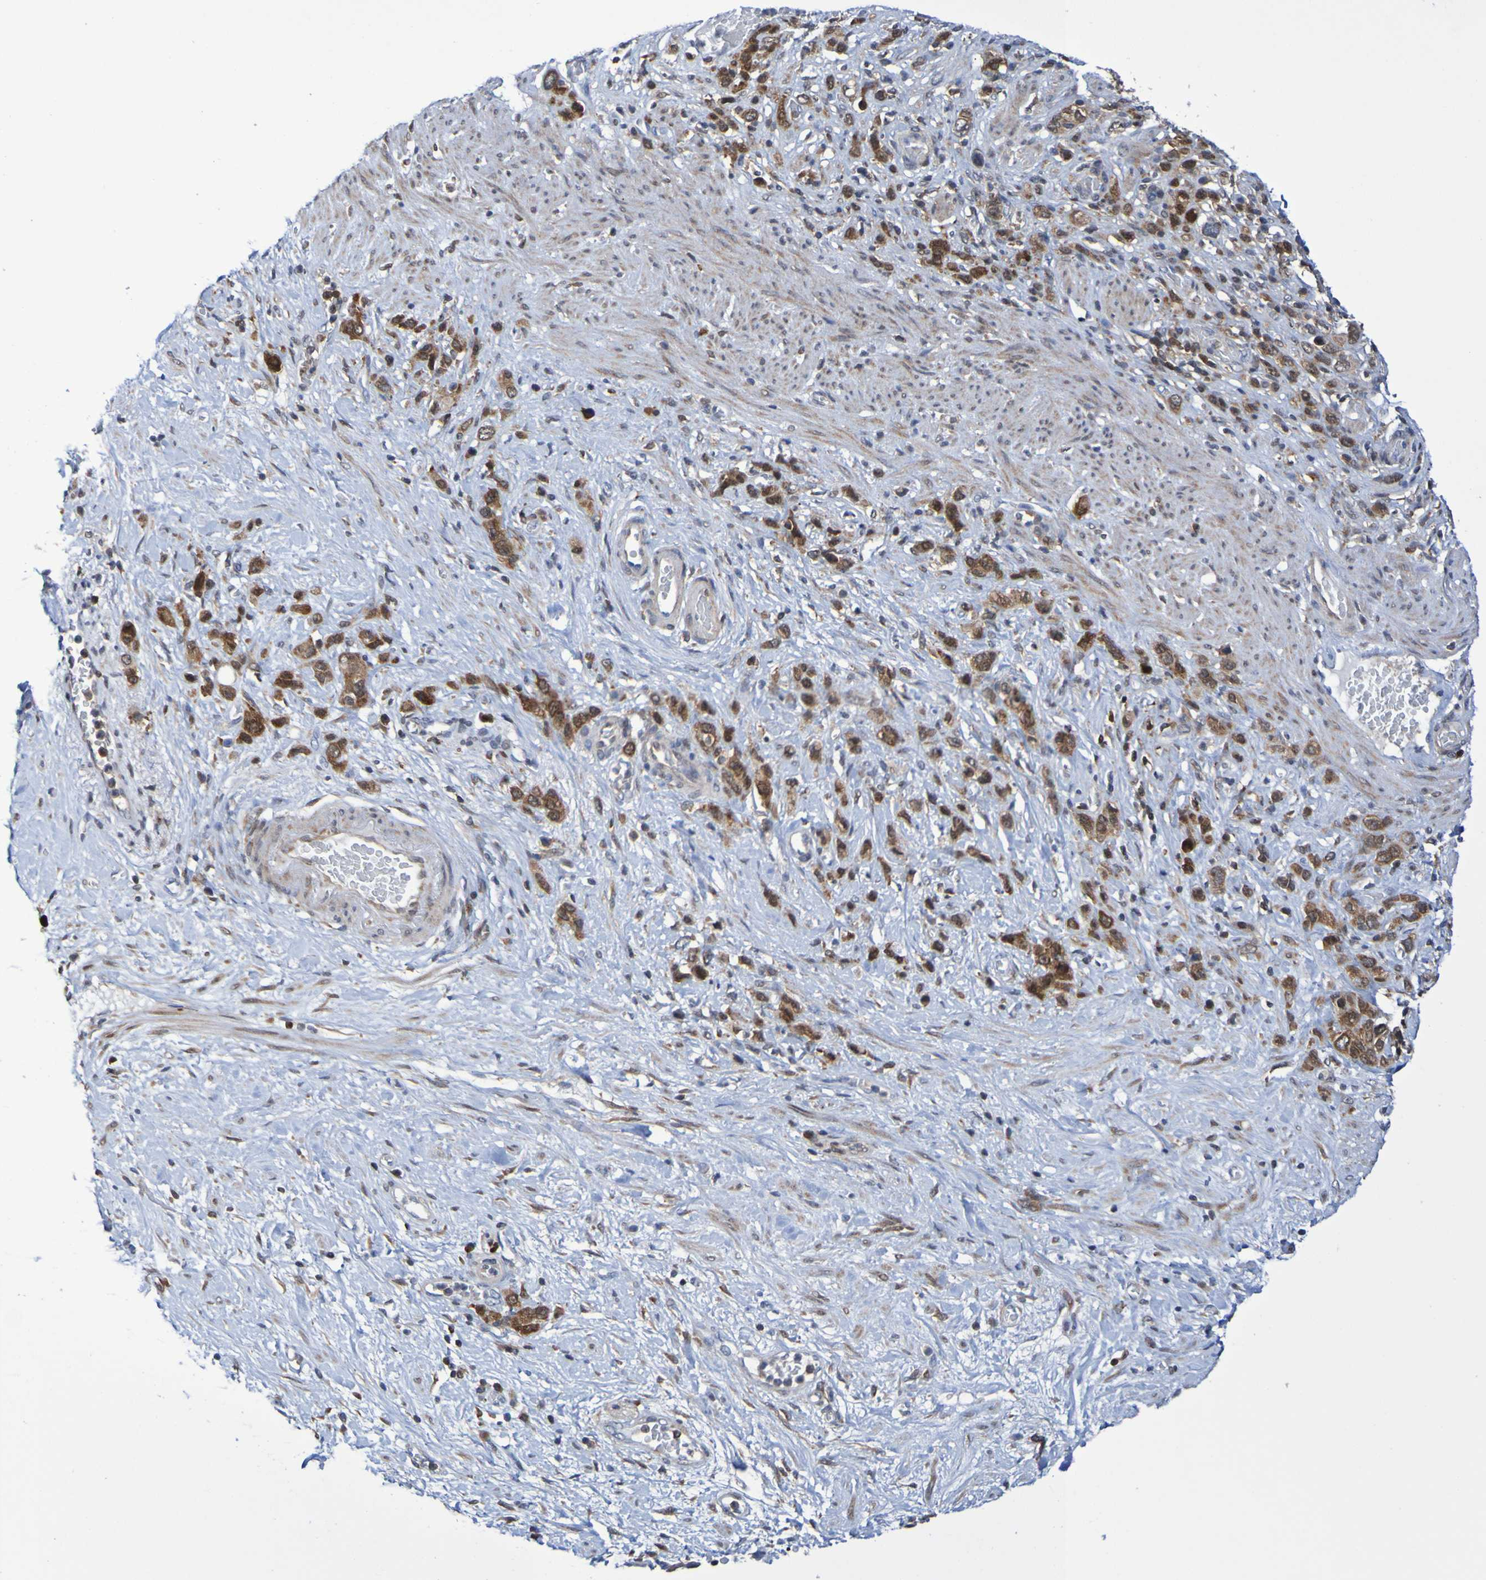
{"staining": {"intensity": "strong", "quantity": ">75%", "location": "cytoplasmic/membranous"}, "tissue": "stomach cancer", "cell_type": "Tumor cells", "image_type": "cancer", "snomed": [{"axis": "morphology", "description": "Adenocarcinoma, NOS"}, {"axis": "morphology", "description": "Adenocarcinoma, High grade"}, {"axis": "topography", "description": "Stomach, upper"}, {"axis": "topography", "description": "Stomach, lower"}], "caption": "IHC of stomach cancer exhibits high levels of strong cytoplasmic/membranous positivity in about >75% of tumor cells.", "gene": "ATIC", "patient": {"sex": "female", "age": 65}}